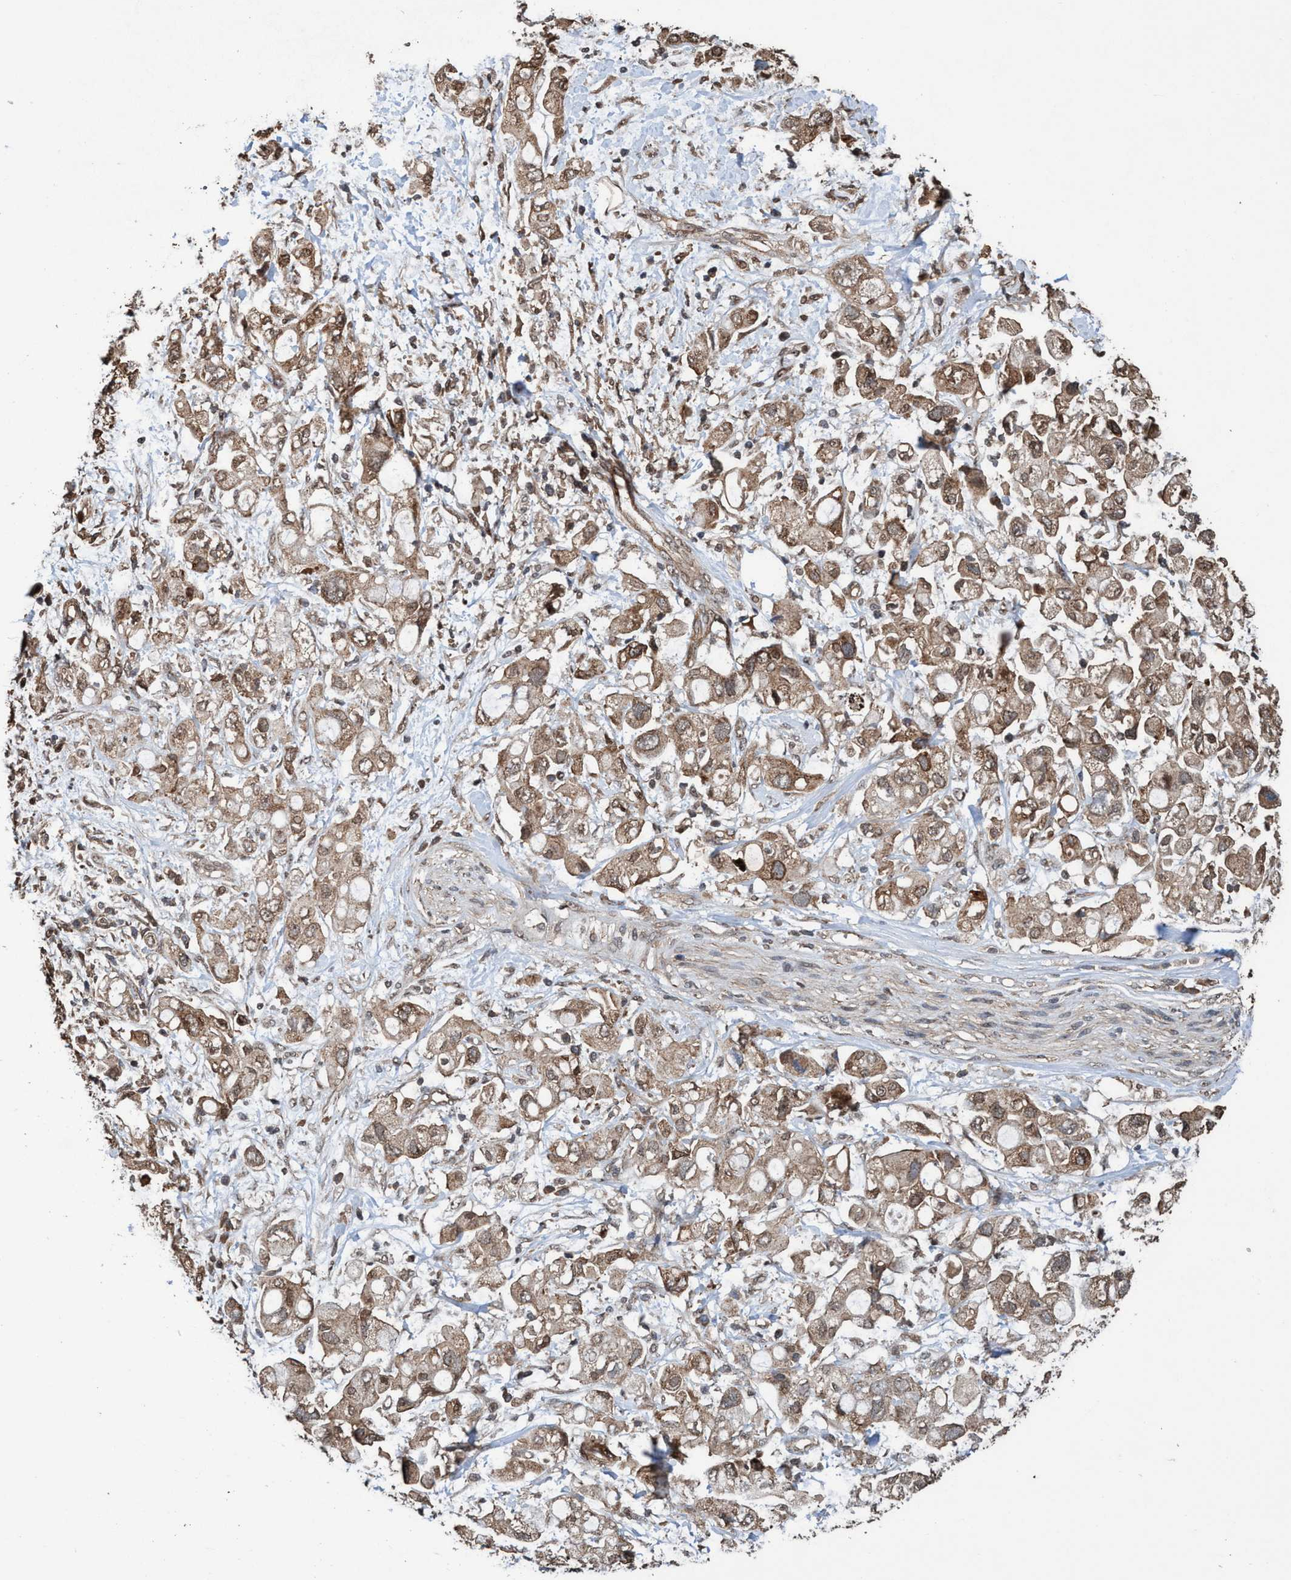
{"staining": {"intensity": "moderate", "quantity": ">75%", "location": "cytoplasmic/membranous"}, "tissue": "pancreatic cancer", "cell_type": "Tumor cells", "image_type": "cancer", "snomed": [{"axis": "morphology", "description": "Adenocarcinoma, NOS"}, {"axis": "topography", "description": "Pancreas"}], "caption": "Immunohistochemistry (IHC) image of human pancreatic cancer (adenocarcinoma) stained for a protein (brown), which exhibits medium levels of moderate cytoplasmic/membranous positivity in about >75% of tumor cells.", "gene": "TRPC7", "patient": {"sex": "female", "age": 56}}